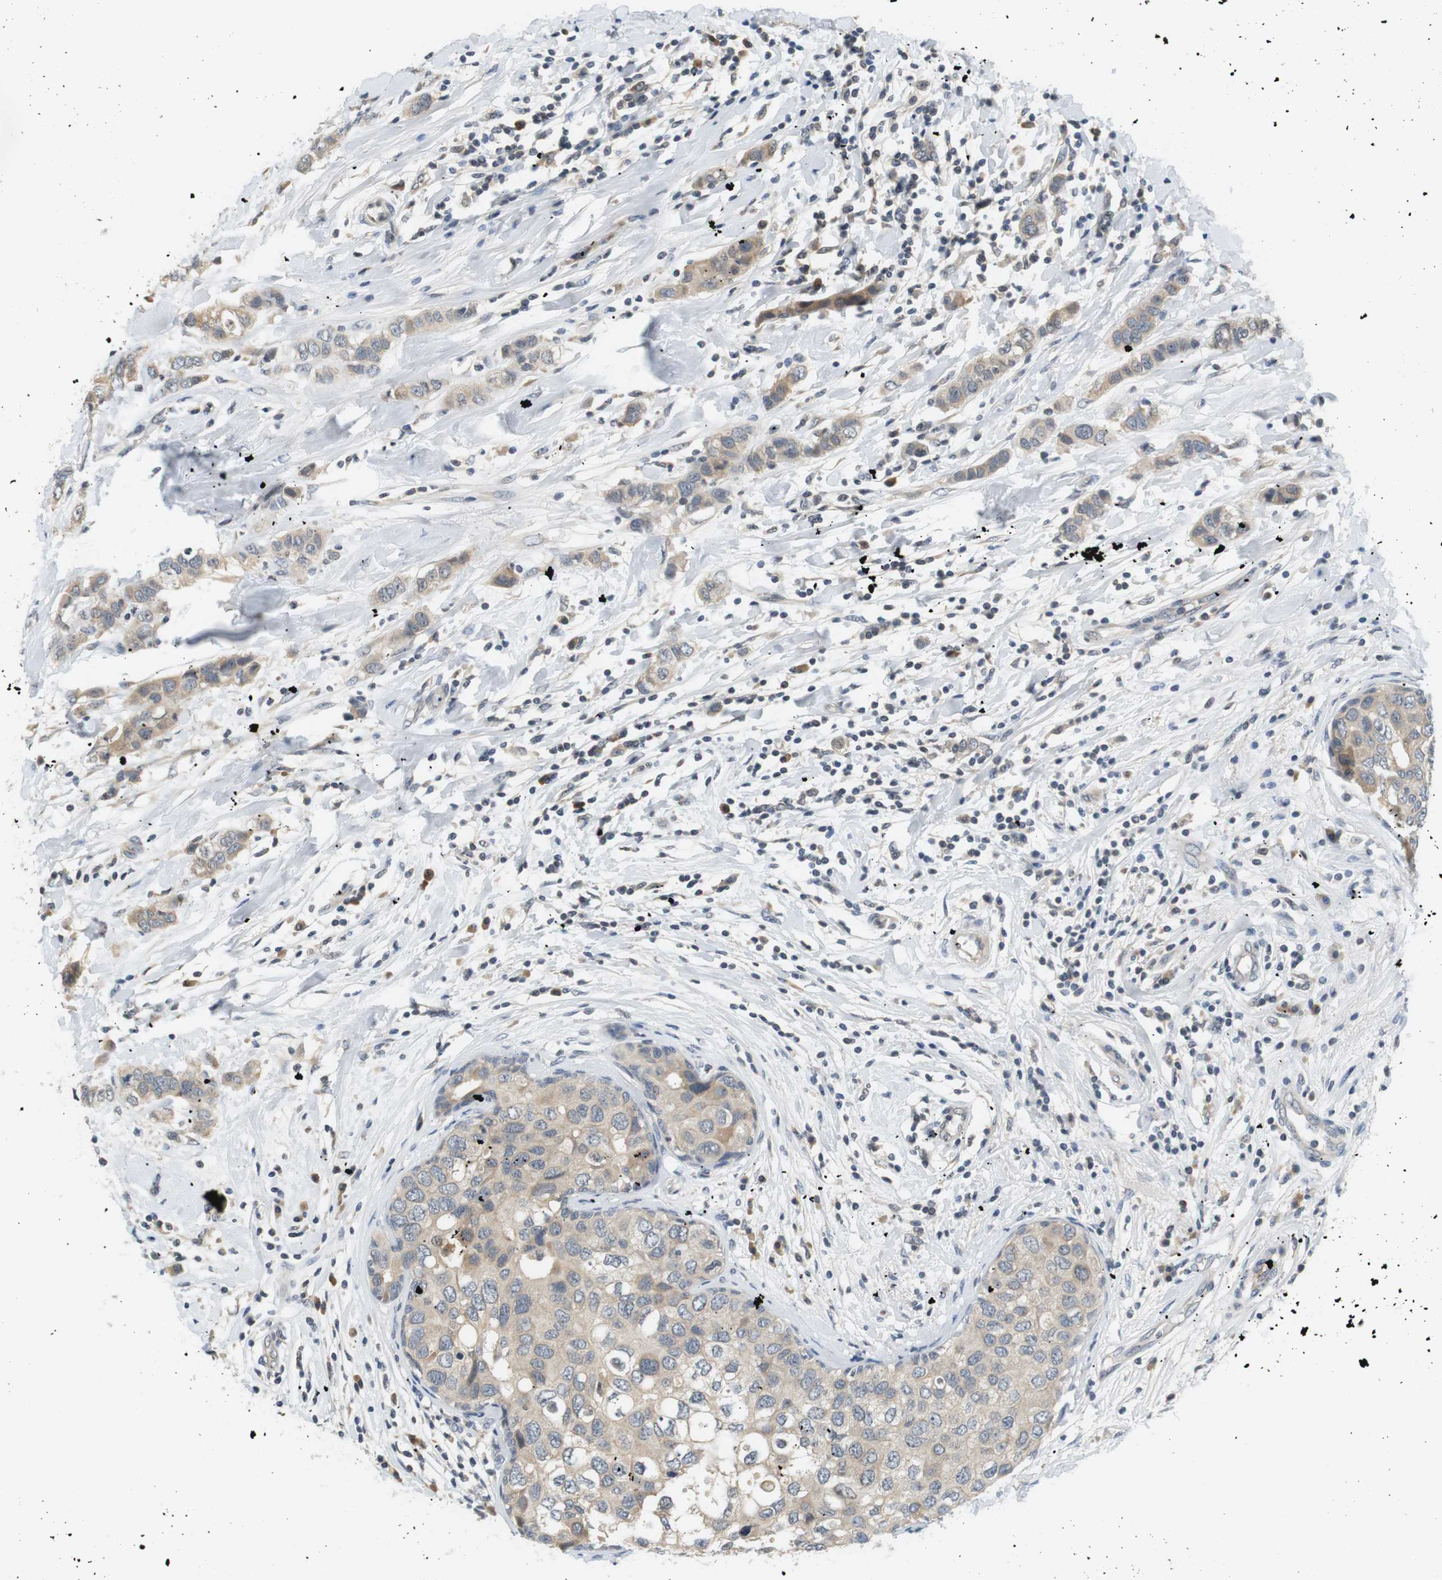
{"staining": {"intensity": "weak", "quantity": "<25%", "location": "cytoplasmic/membranous"}, "tissue": "breast cancer", "cell_type": "Tumor cells", "image_type": "cancer", "snomed": [{"axis": "morphology", "description": "Duct carcinoma"}, {"axis": "topography", "description": "Breast"}], "caption": "DAB immunohistochemical staining of human breast cancer (infiltrating ductal carcinoma) exhibits no significant expression in tumor cells.", "gene": "WNT7A", "patient": {"sex": "female", "age": 50}}